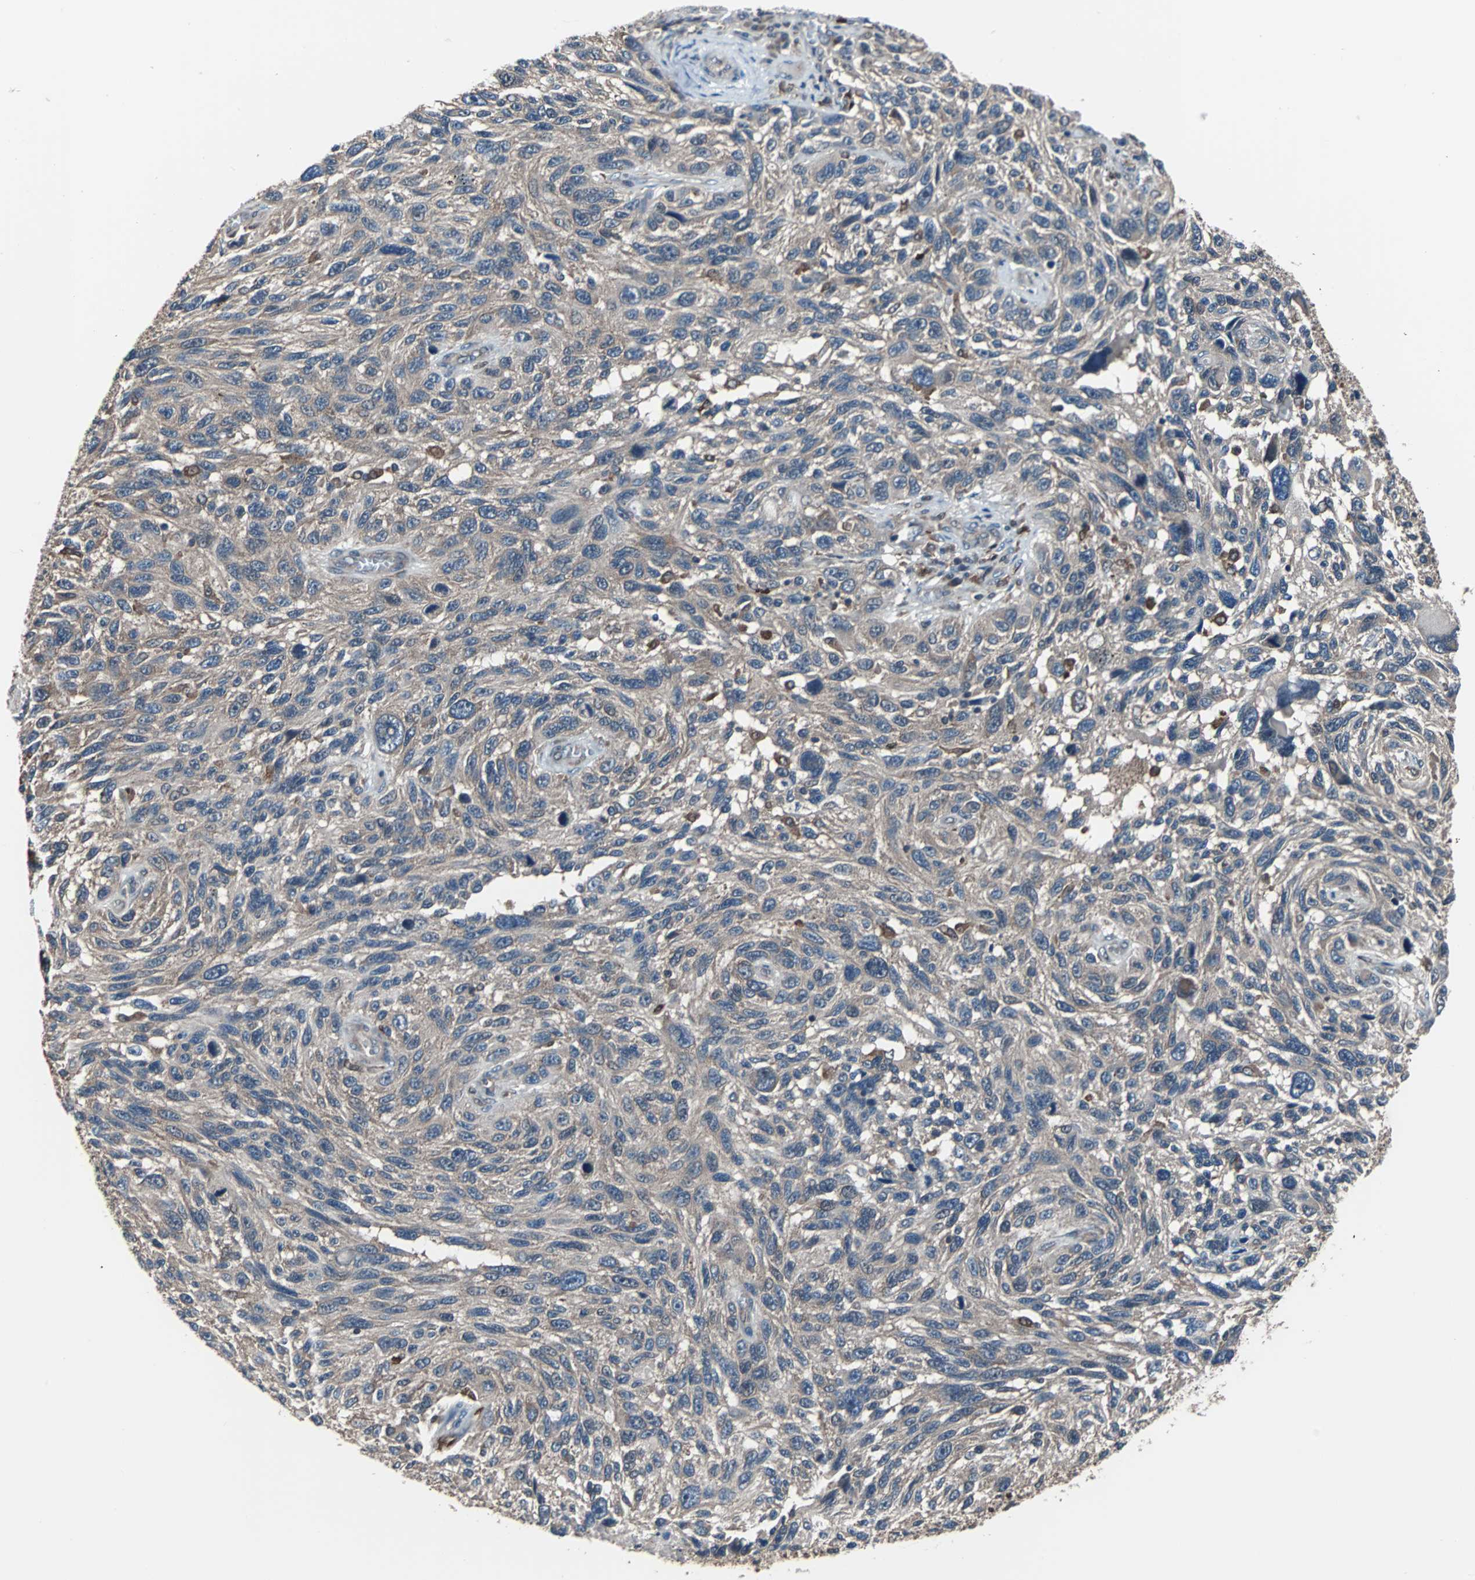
{"staining": {"intensity": "weak", "quantity": ">75%", "location": "cytoplasmic/membranous"}, "tissue": "melanoma", "cell_type": "Tumor cells", "image_type": "cancer", "snomed": [{"axis": "morphology", "description": "Malignant melanoma, NOS"}, {"axis": "topography", "description": "Skin"}], "caption": "IHC photomicrograph of melanoma stained for a protein (brown), which shows low levels of weak cytoplasmic/membranous expression in about >75% of tumor cells.", "gene": "PAK1", "patient": {"sex": "male", "age": 53}}